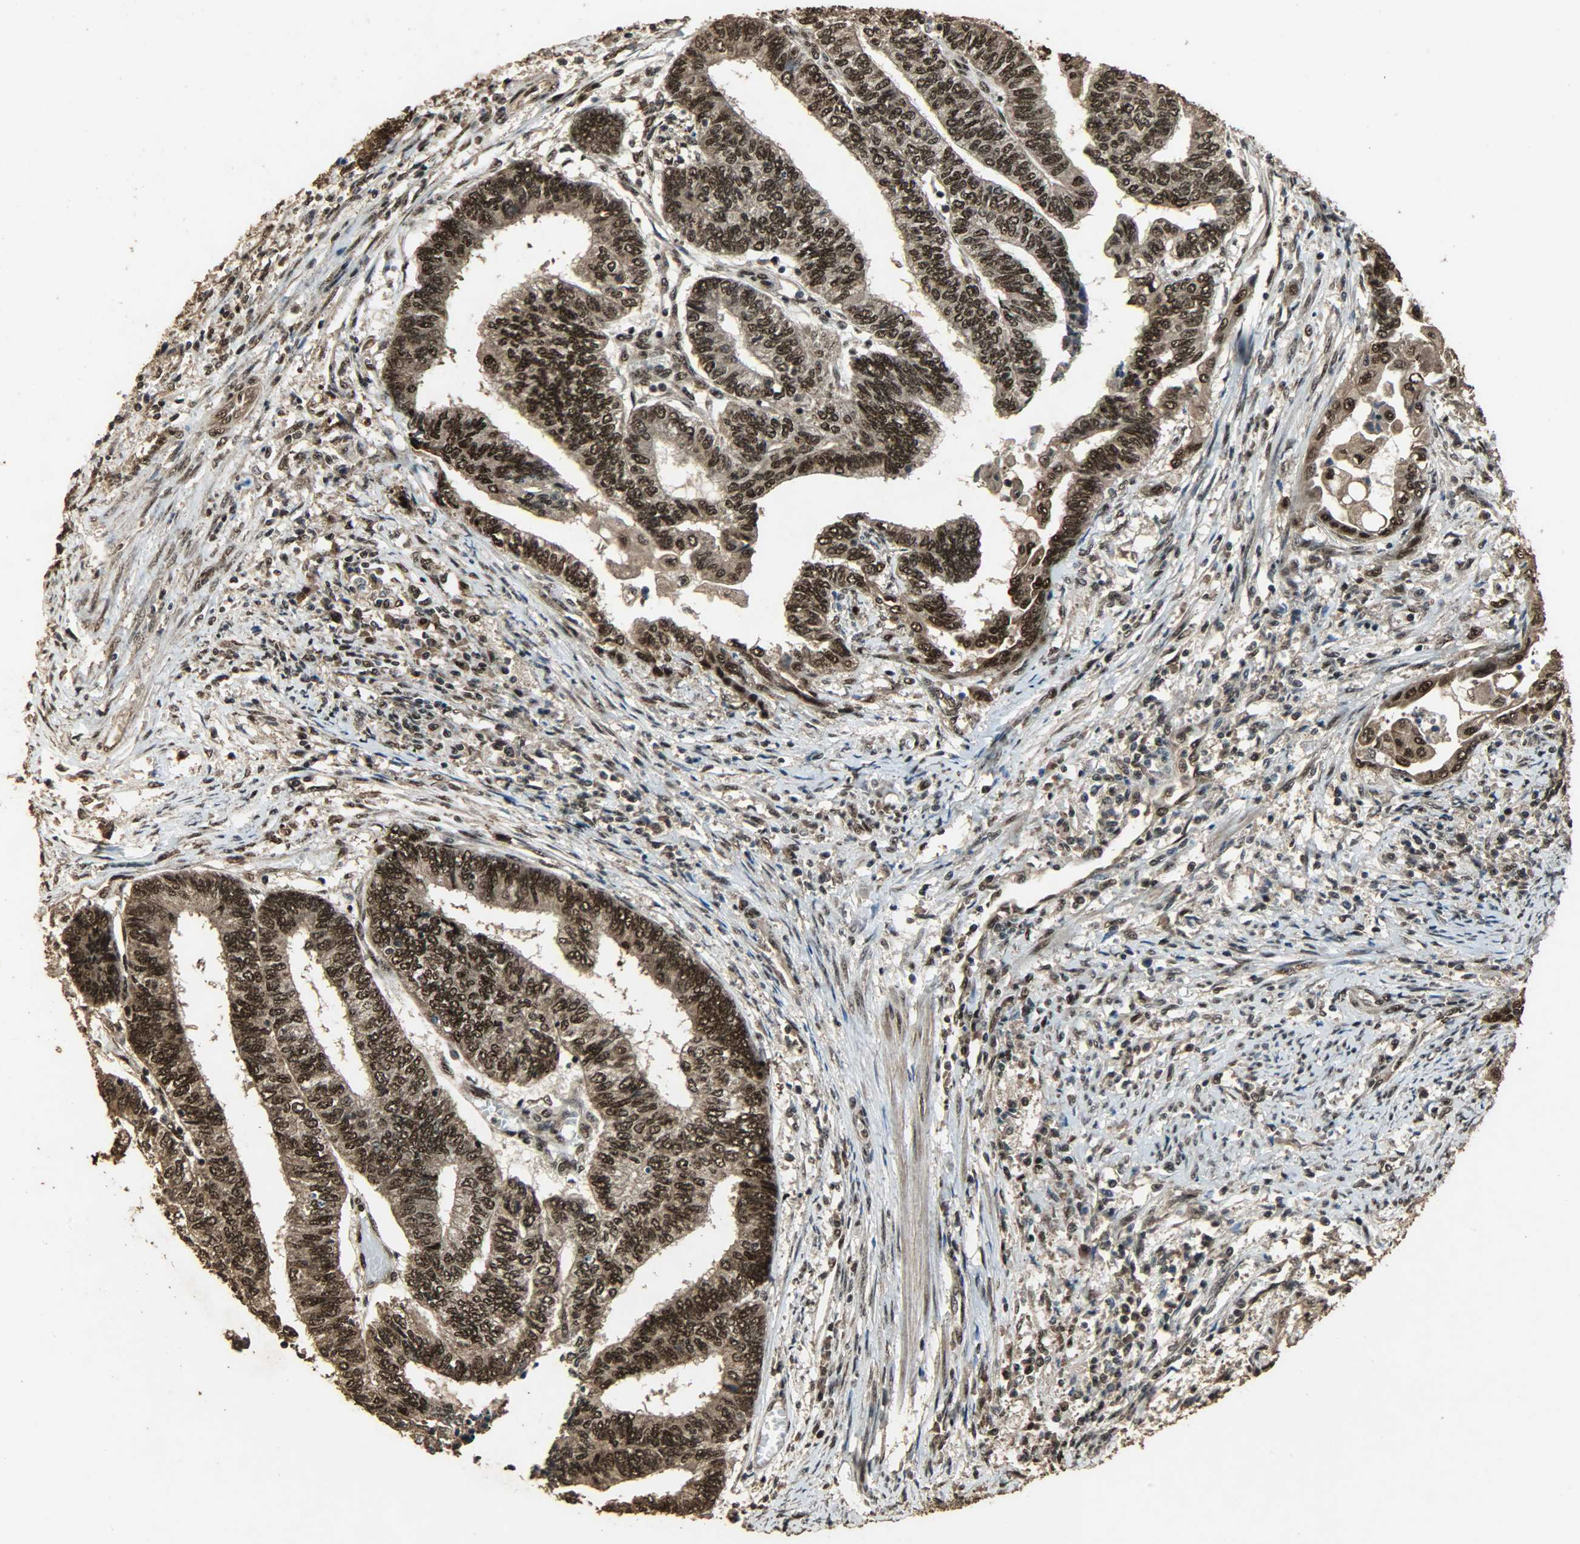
{"staining": {"intensity": "strong", "quantity": ">75%", "location": "cytoplasmic/membranous,nuclear"}, "tissue": "endometrial cancer", "cell_type": "Tumor cells", "image_type": "cancer", "snomed": [{"axis": "morphology", "description": "Adenocarcinoma, NOS"}, {"axis": "topography", "description": "Uterus"}, {"axis": "topography", "description": "Endometrium"}], "caption": "There is high levels of strong cytoplasmic/membranous and nuclear expression in tumor cells of endometrial cancer (adenocarcinoma), as demonstrated by immunohistochemical staining (brown color).", "gene": "CCNT2", "patient": {"sex": "female", "age": 70}}